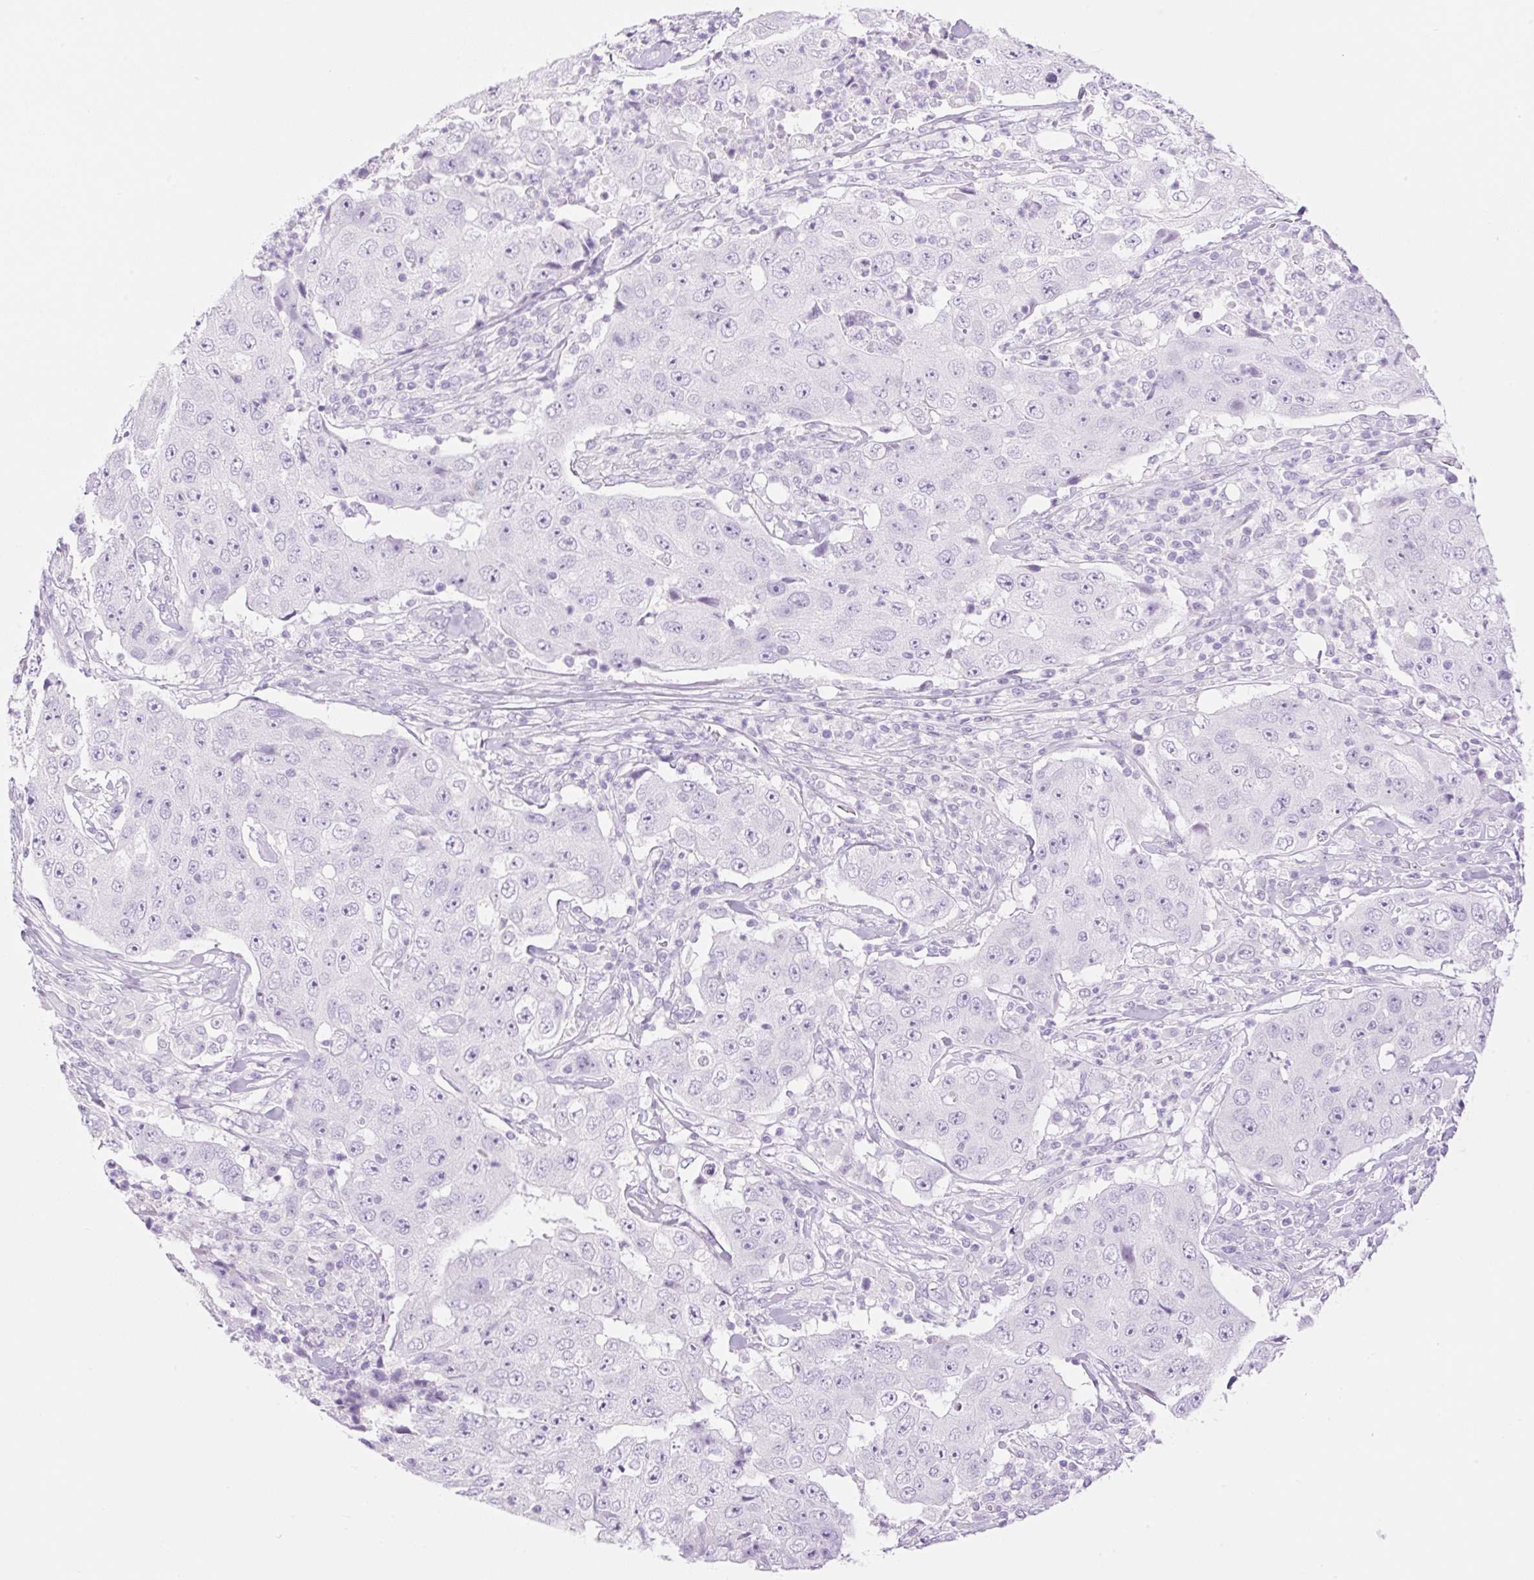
{"staining": {"intensity": "negative", "quantity": "none", "location": "none"}, "tissue": "lung cancer", "cell_type": "Tumor cells", "image_type": "cancer", "snomed": [{"axis": "morphology", "description": "Squamous cell carcinoma, NOS"}, {"axis": "topography", "description": "Lung"}], "caption": "DAB (3,3'-diaminobenzidine) immunohistochemical staining of human lung cancer (squamous cell carcinoma) shows no significant expression in tumor cells. (DAB (3,3'-diaminobenzidine) IHC, high magnification).", "gene": "SP140L", "patient": {"sex": "male", "age": 64}}